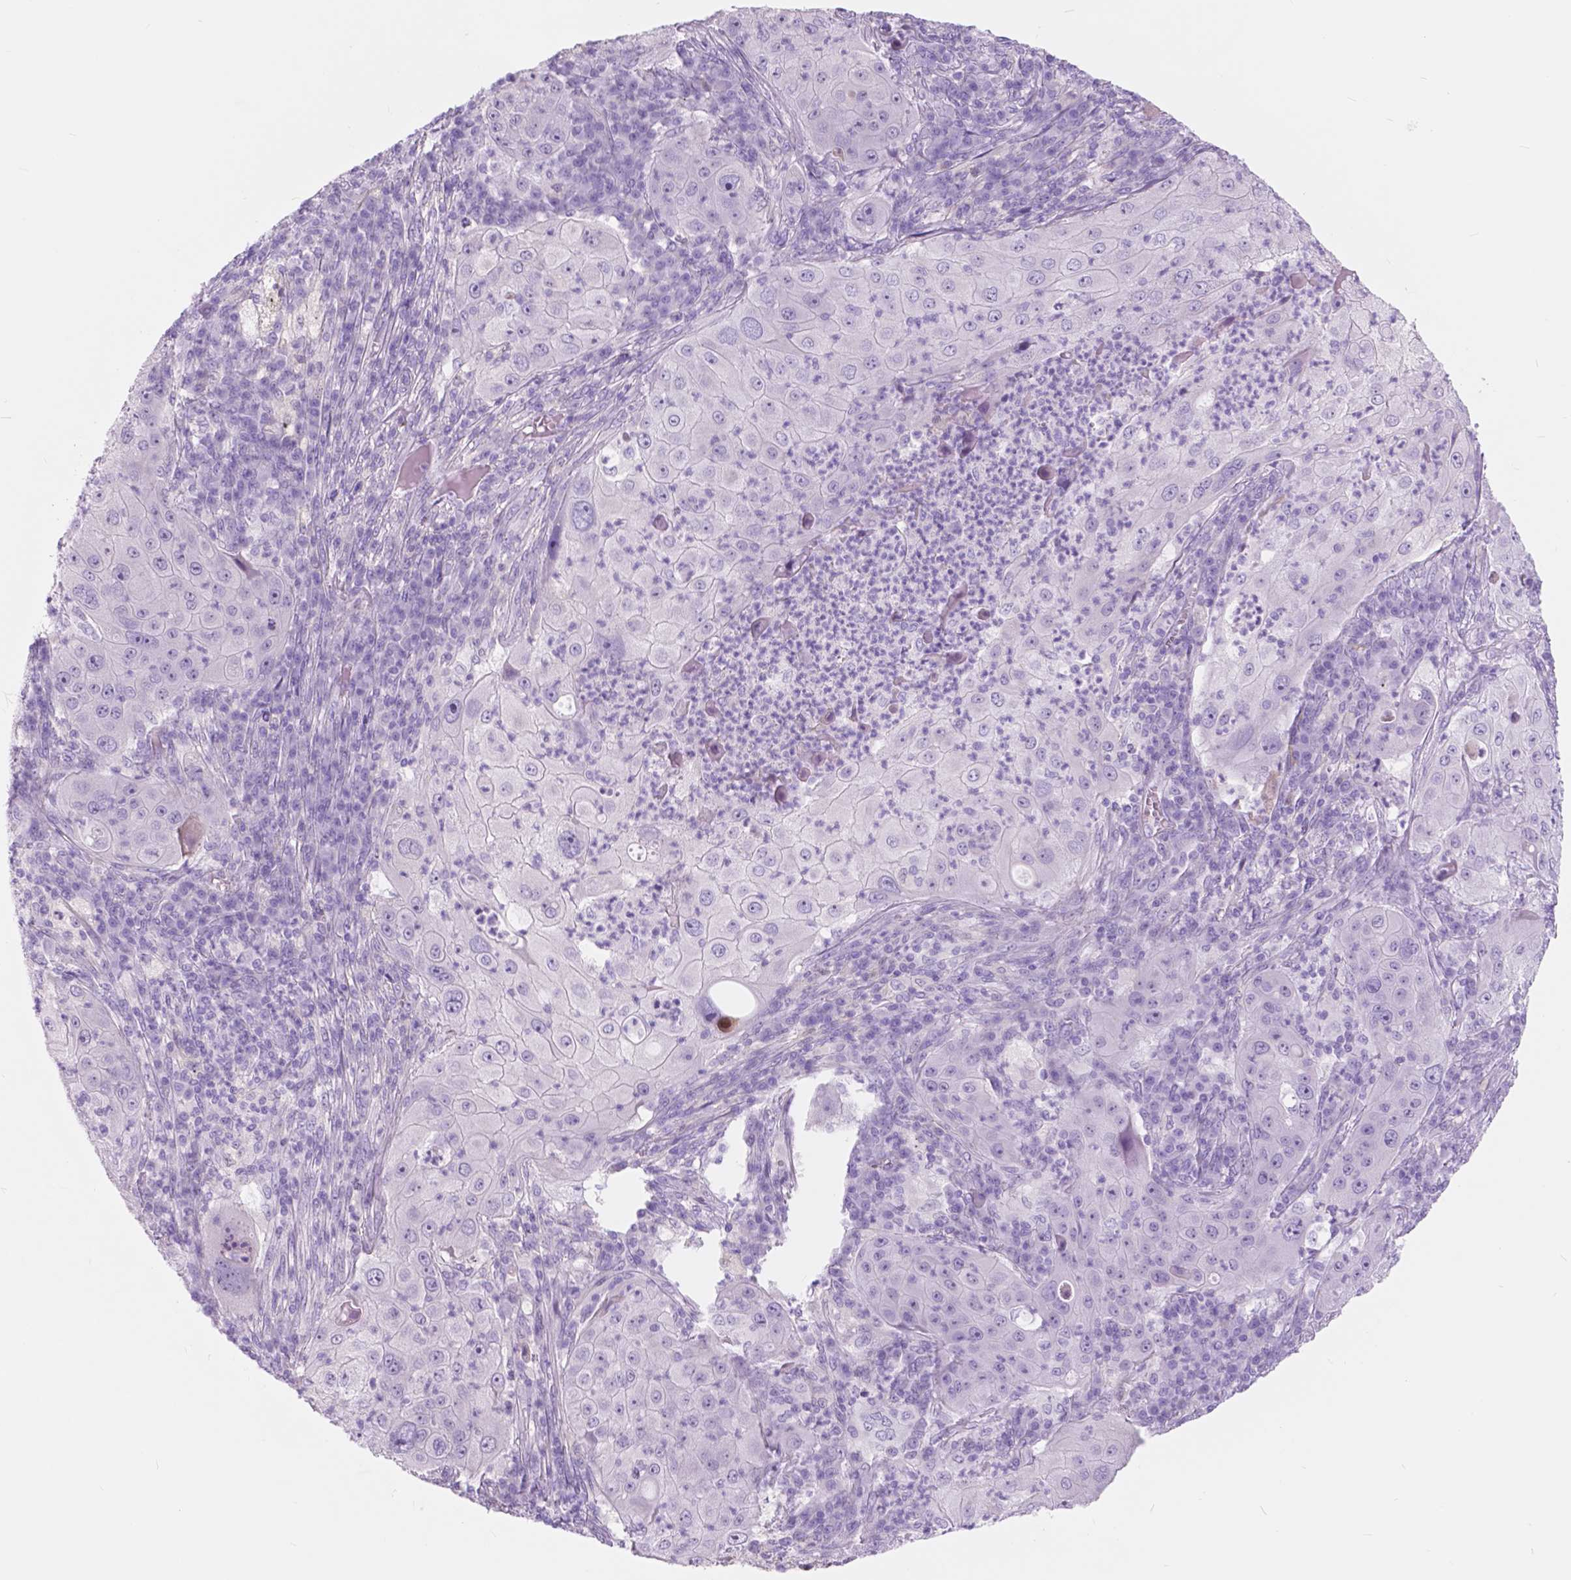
{"staining": {"intensity": "negative", "quantity": "none", "location": "none"}, "tissue": "lung cancer", "cell_type": "Tumor cells", "image_type": "cancer", "snomed": [{"axis": "morphology", "description": "Squamous cell carcinoma, NOS"}, {"axis": "topography", "description": "Lung"}], "caption": "This is an immunohistochemistry (IHC) photomicrograph of human lung squamous cell carcinoma. There is no staining in tumor cells.", "gene": "FXYD2", "patient": {"sex": "female", "age": 59}}